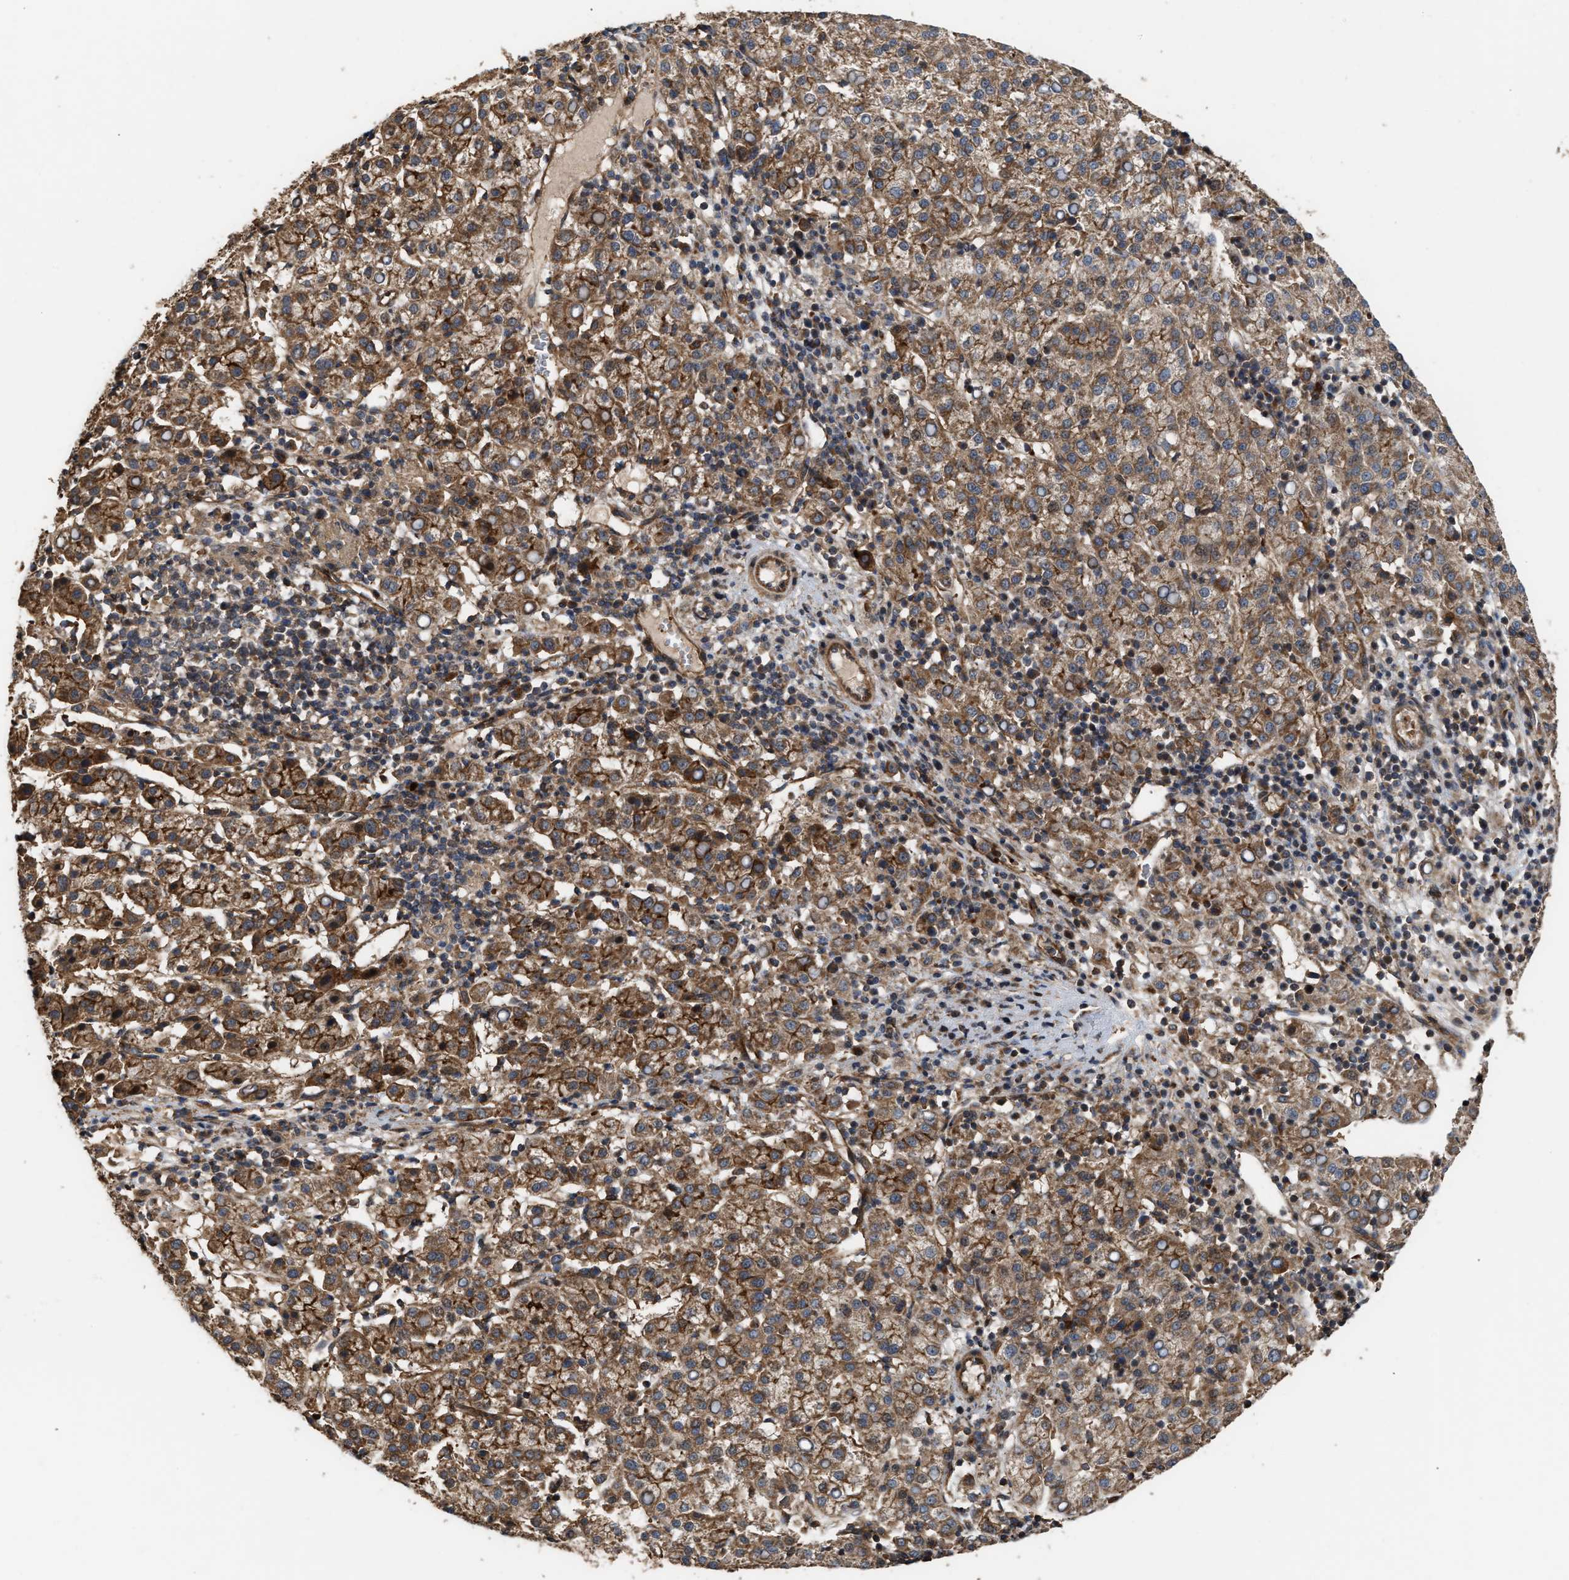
{"staining": {"intensity": "moderate", "quantity": ">75%", "location": "cytoplasmic/membranous"}, "tissue": "liver cancer", "cell_type": "Tumor cells", "image_type": "cancer", "snomed": [{"axis": "morphology", "description": "Carcinoma, Hepatocellular, NOS"}, {"axis": "topography", "description": "Liver"}], "caption": "Immunohistochemistry histopathology image of neoplastic tissue: human liver cancer (hepatocellular carcinoma) stained using immunohistochemistry (IHC) displays medium levels of moderate protein expression localized specifically in the cytoplasmic/membranous of tumor cells, appearing as a cytoplasmic/membranous brown color.", "gene": "STAU1", "patient": {"sex": "female", "age": 58}}